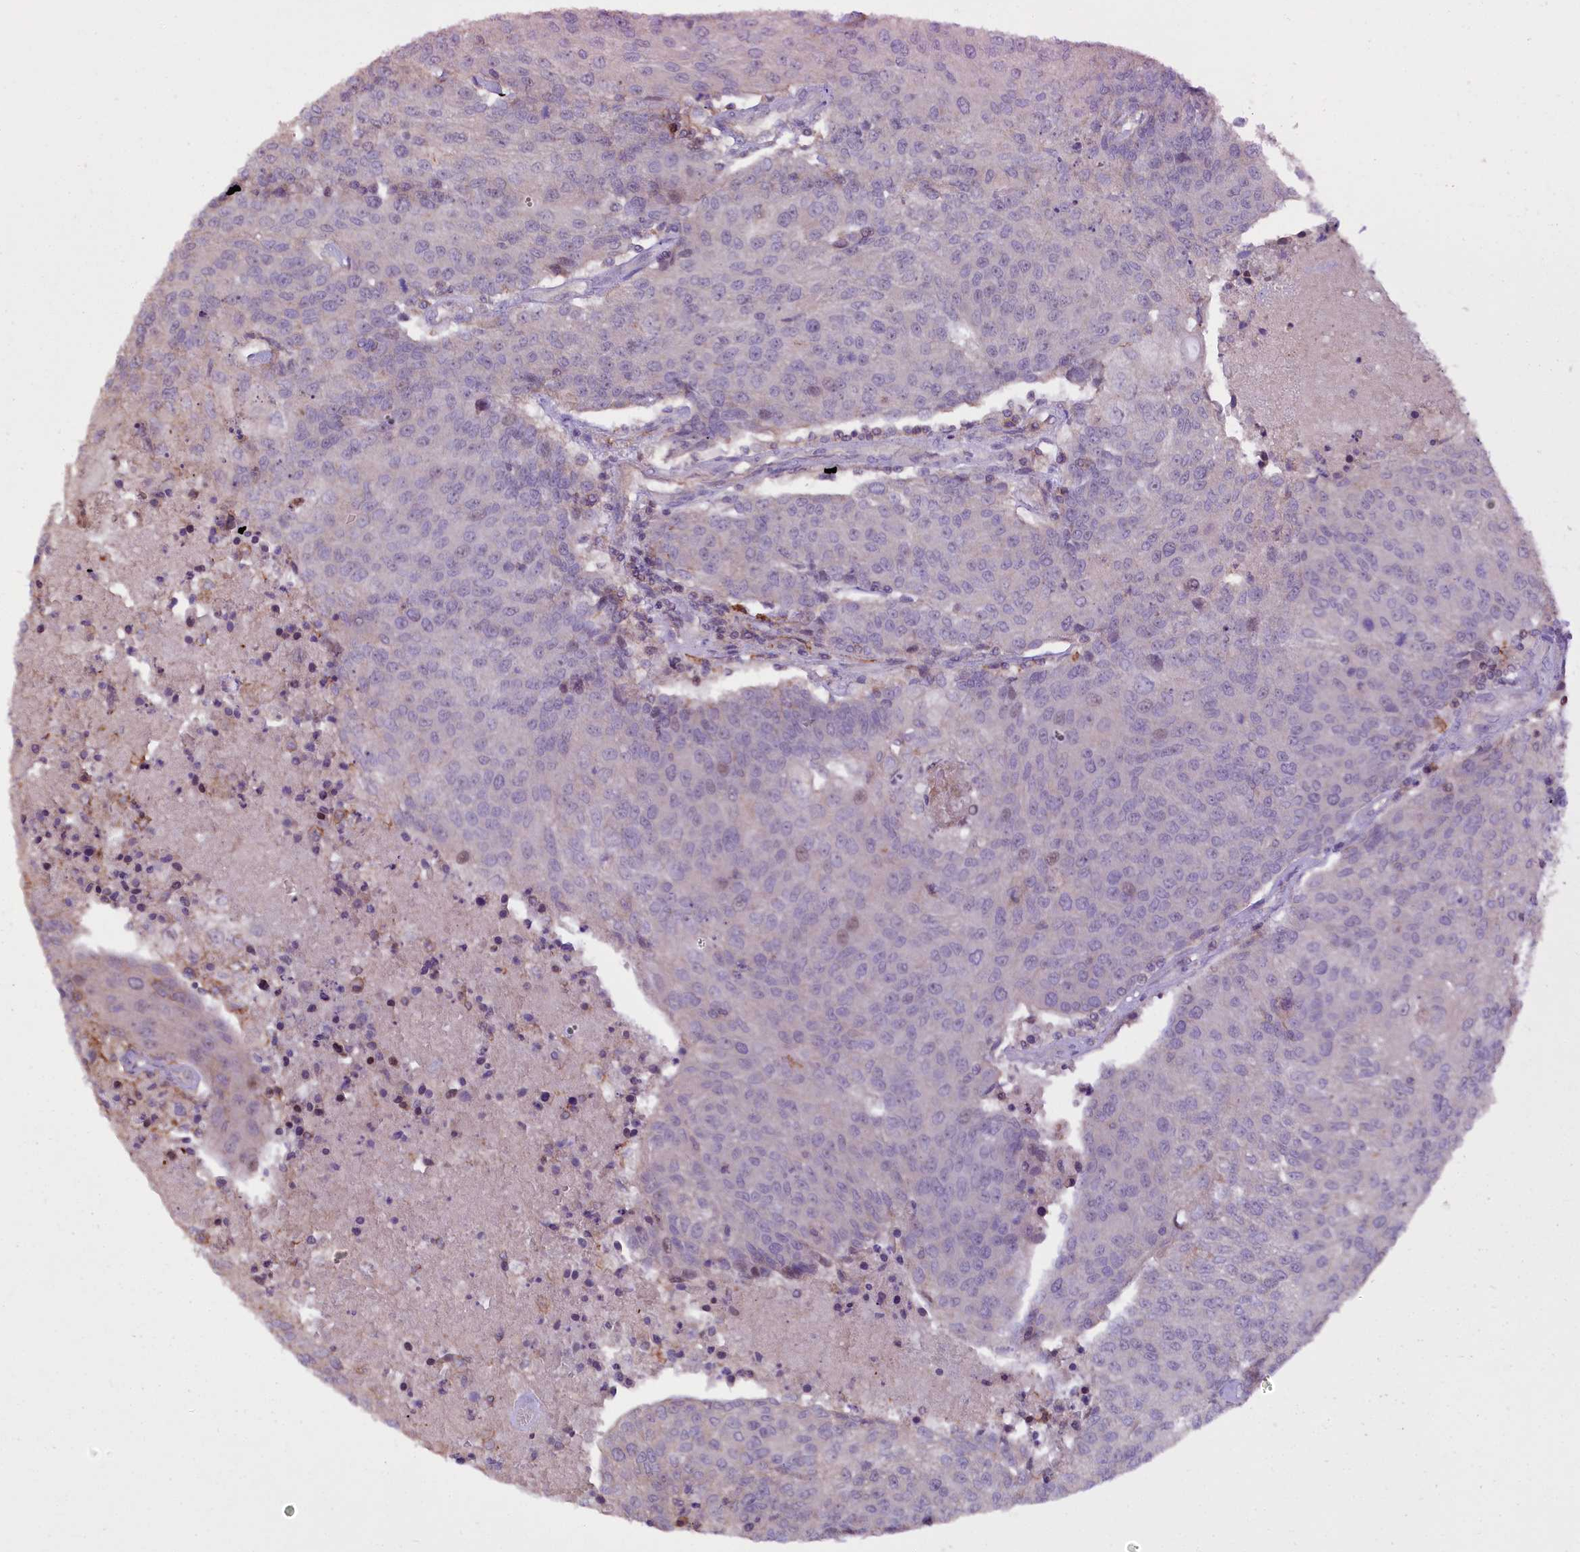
{"staining": {"intensity": "weak", "quantity": "<25%", "location": "nuclear"}, "tissue": "urothelial cancer", "cell_type": "Tumor cells", "image_type": "cancer", "snomed": [{"axis": "morphology", "description": "Urothelial carcinoma, High grade"}, {"axis": "topography", "description": "Urinary bladder"}], "caption": "High magnification brightfield microscopy of high-grade urothelial carcinoma stained with DAB (3,3'-diaminobenzidine) (brown) and counterstained with hematoxylin (blue): tumor cells show no significant expression.", "gene": "RPUSD3", "patient": {"sex": "female", "age": 85}}